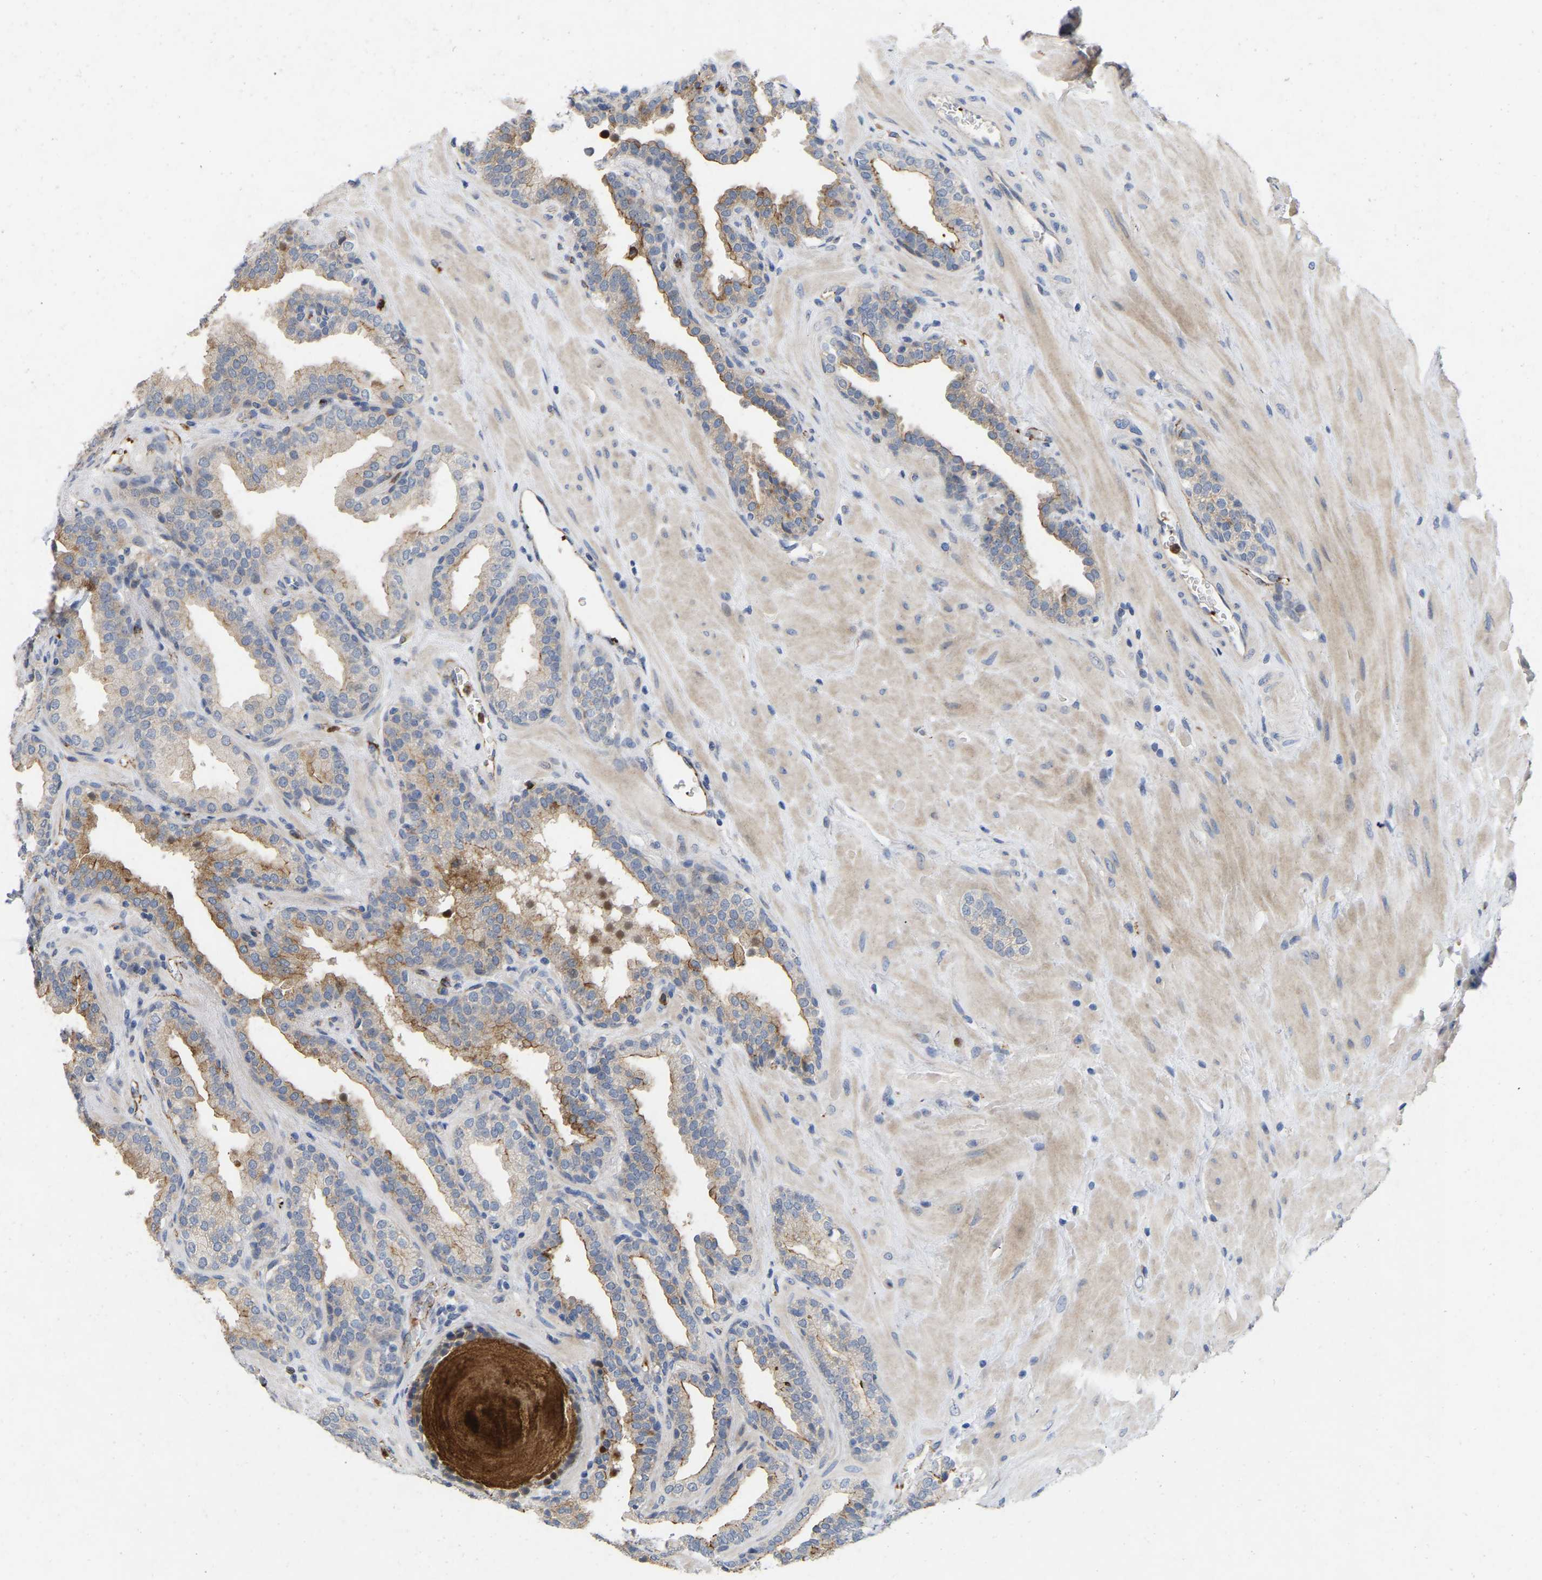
{"staining": {"intensity": "moderate", "quantity": "<25%", "location": "cytoplasmic/membranous"}, "tissue": "prostate", "cell_type": "Glandular cells", "image_type": "normal", "snomed": [{"axis": "morphology", "description": "Normal tissue, NOS"}, {"axis": "topography", "description": "Prostate"}], "caption": "Protein expression by immunohistochemistry (IHC) demonstrates moderate cytoplasmic/membranous positivity in about <25% of glandular cells in benign prostate.", "gene": "RHEB", "patient": {"sex": "male", "age": 51}}